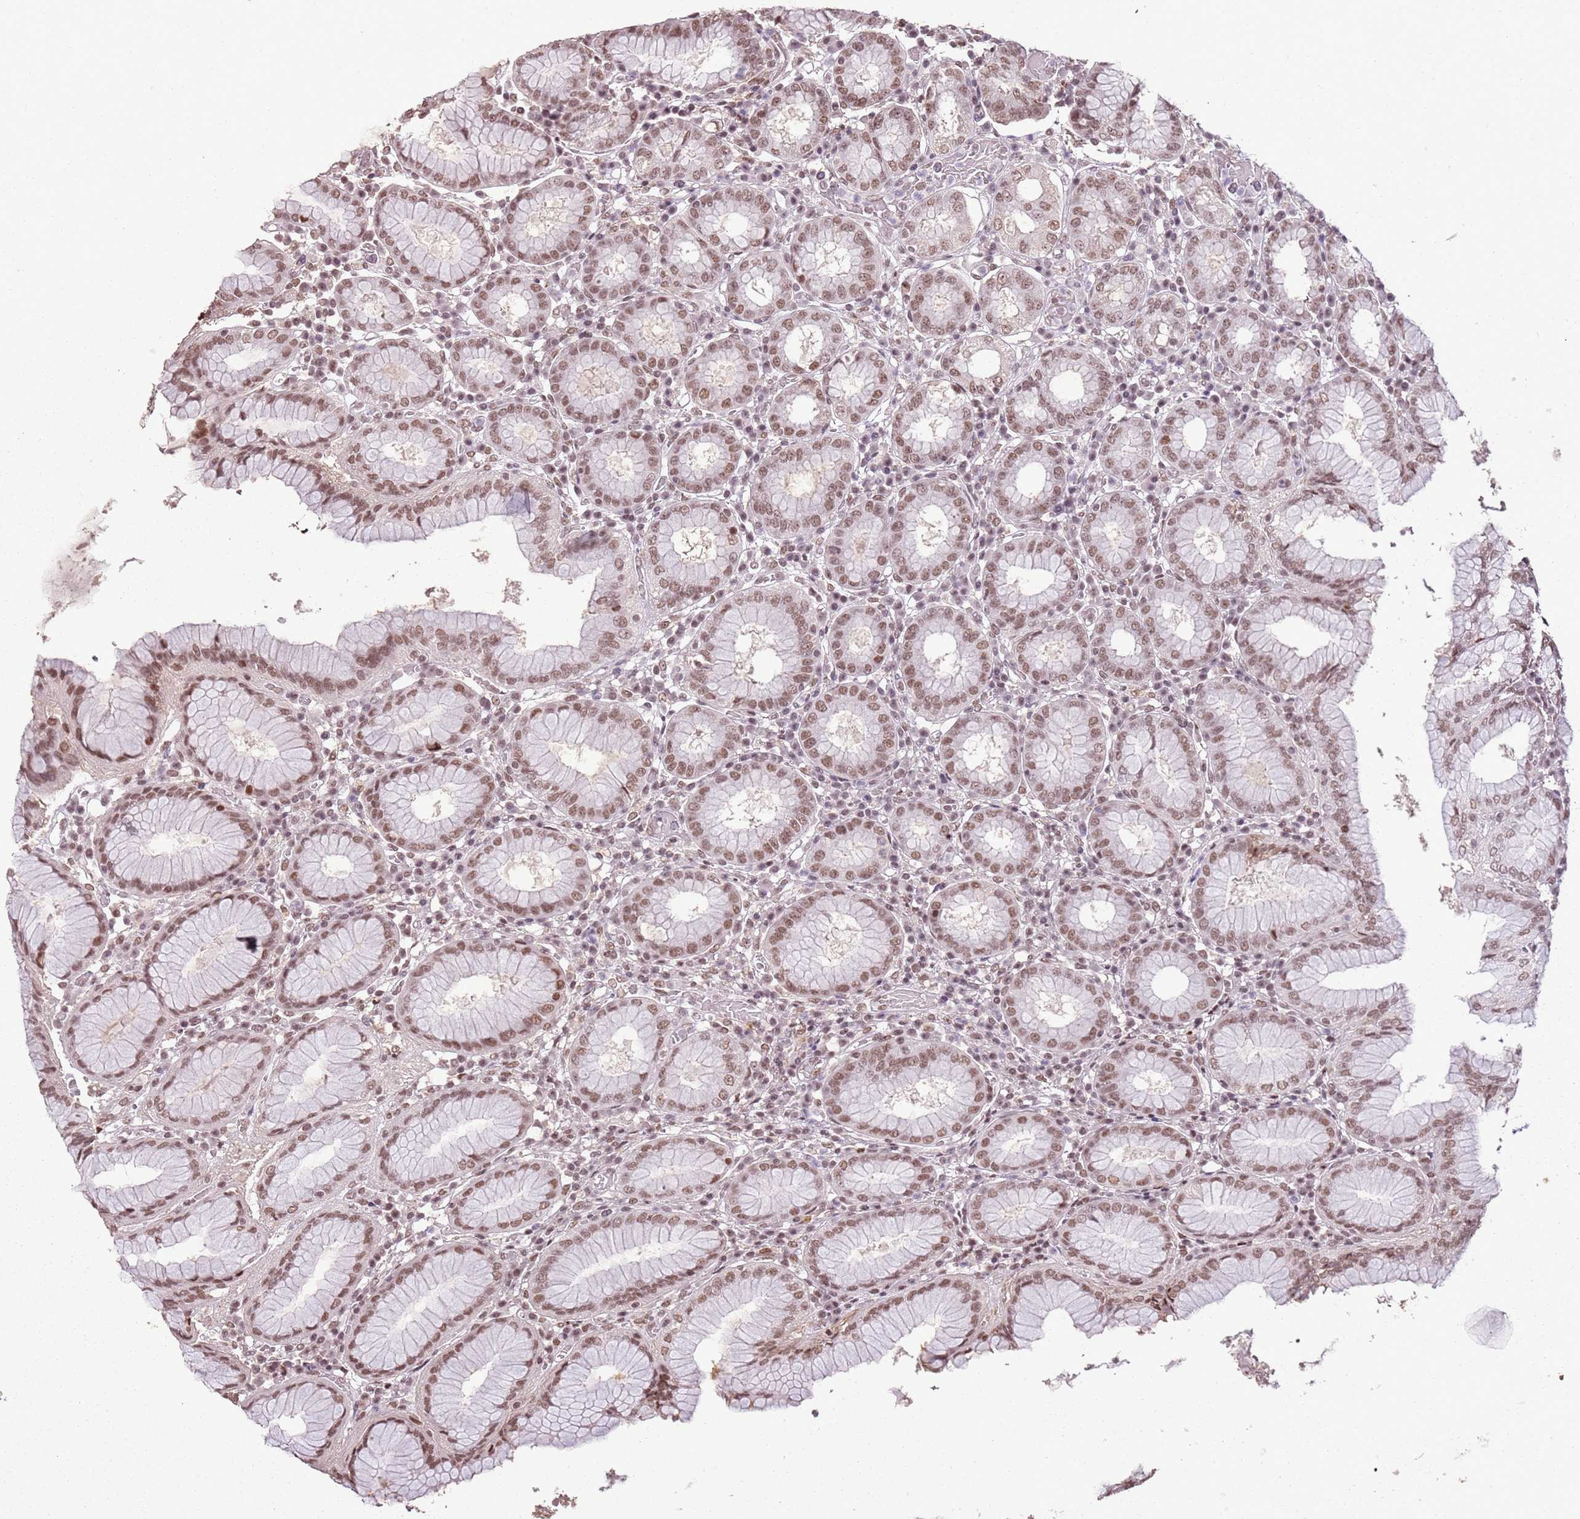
{"staining": {"intensity": "moderate", "quantity": ">75%", "location": "nuclear"}, "tissue": "stomach", "cell_type": "Glandular cells", "image_type": "normal", "snomed": [{"axis": "morphology", "description": "Normal tissue, NOS"}, {"axis": "topography", "description": "Stomach"}, {"axis": "topography", "description": "Stomach, lower"}], "caption": "Immunohistochemistry staining of benign stomach, which displays medium levels of moderate nuclear positivity in approximately >75% of glandular cells indicating moderate nuclear protein positivity. The staining was performed using DAB (brown) for protein detection and nuclei were counterstained in hematoxylin (blue).", "gene": "ARL14EP", "patient": {"sex": "female", "age": 56}}